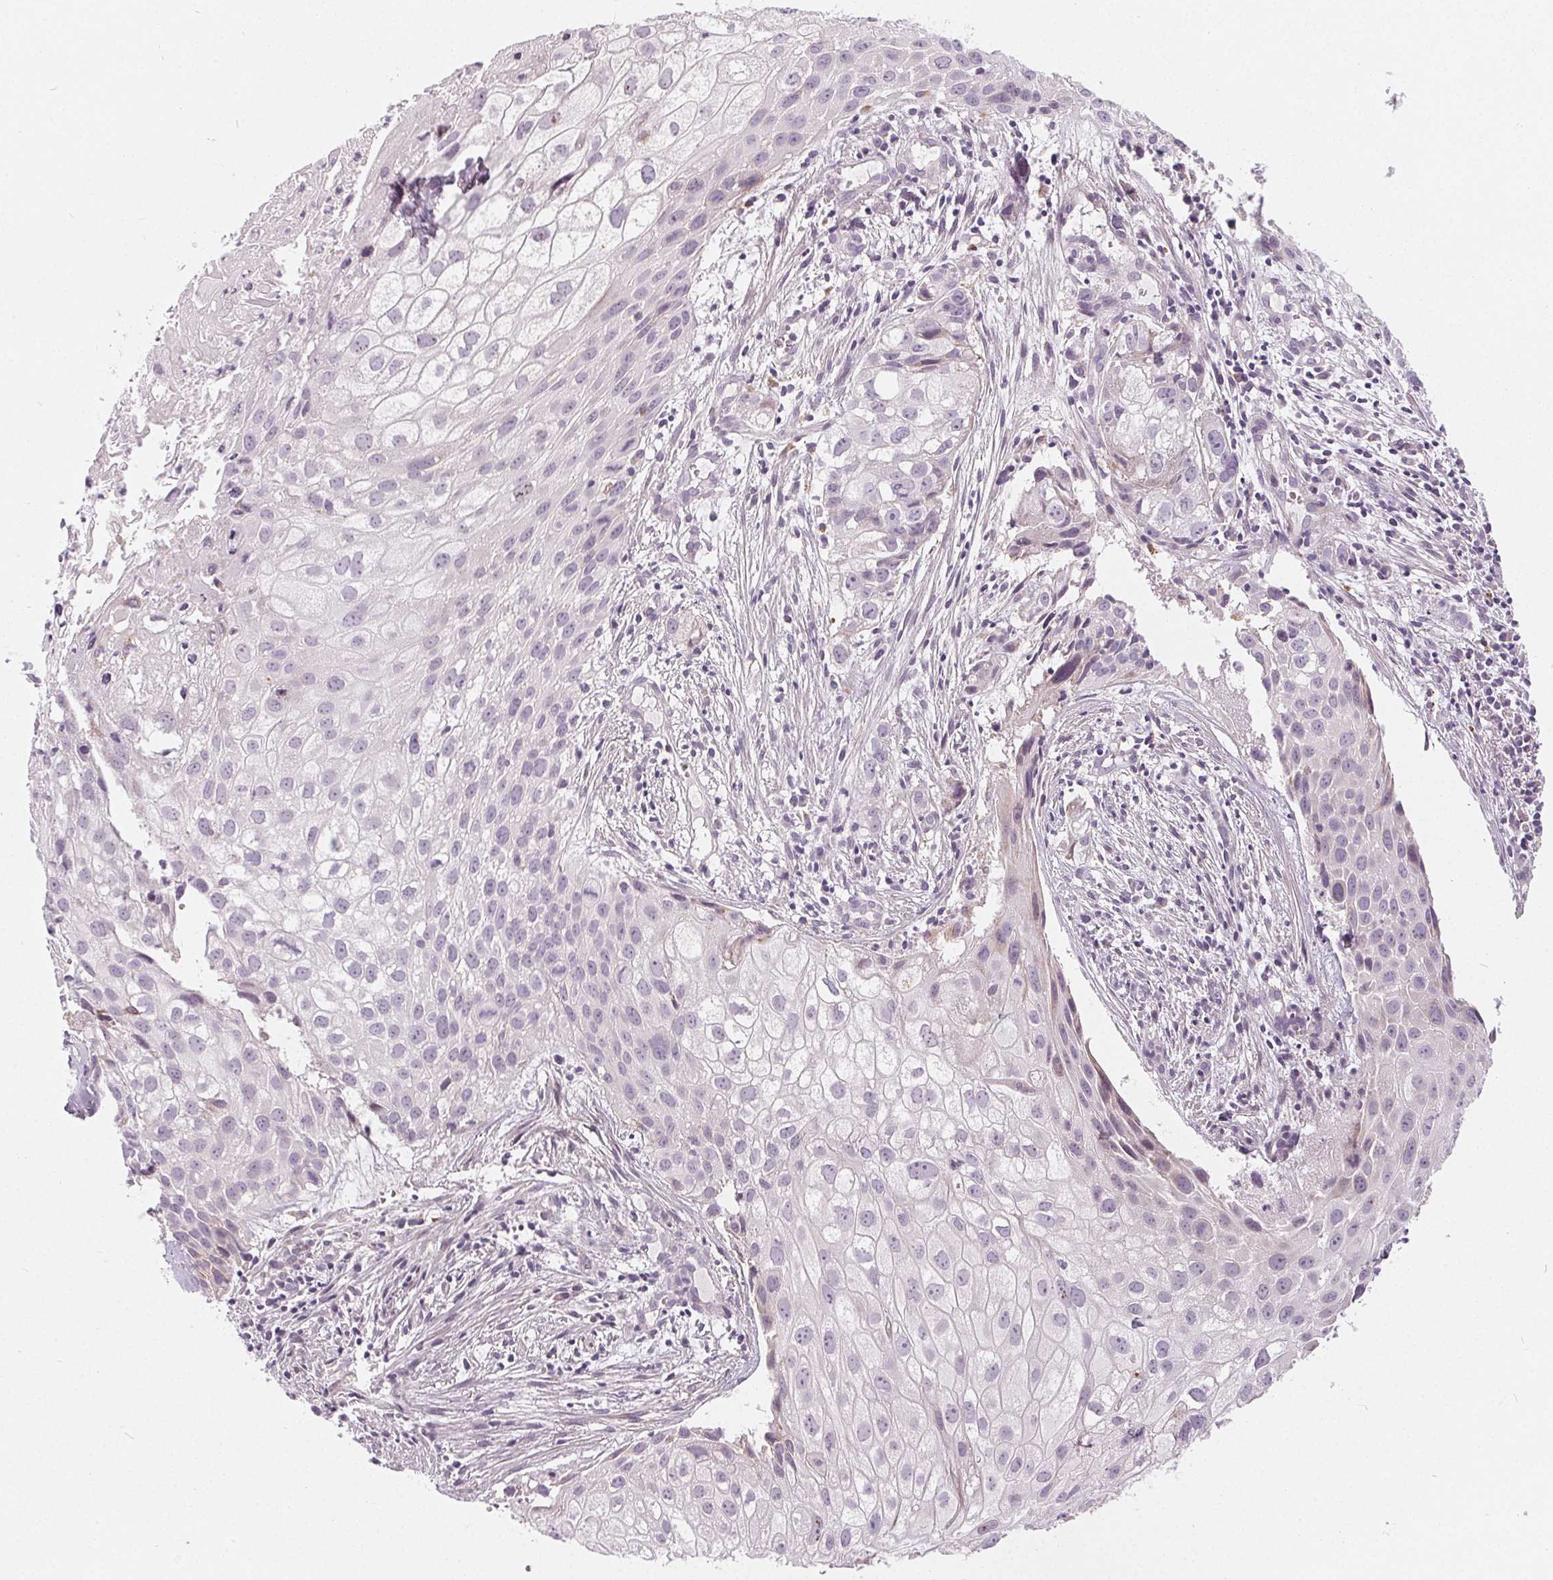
{"staining": {"intensity": "negative", "quantity": "none", "location": "none"}, "tissue": "cervical cancer", "cell_type": "Tumor cells", "image_type": "cancer", "snomed": [{"axis": "morphology", "description": "Squamous cell carcinoma, NOS"}, {"axis": "topography", "description": "Cervix"}], "caption": "Immunohistochemical staining of cervical cancer (squamous cell carcinoma) reveals no significant positivity in tumor cells.", "gene": "HOPX", "patient": {"sex": "female", "age": 53}}